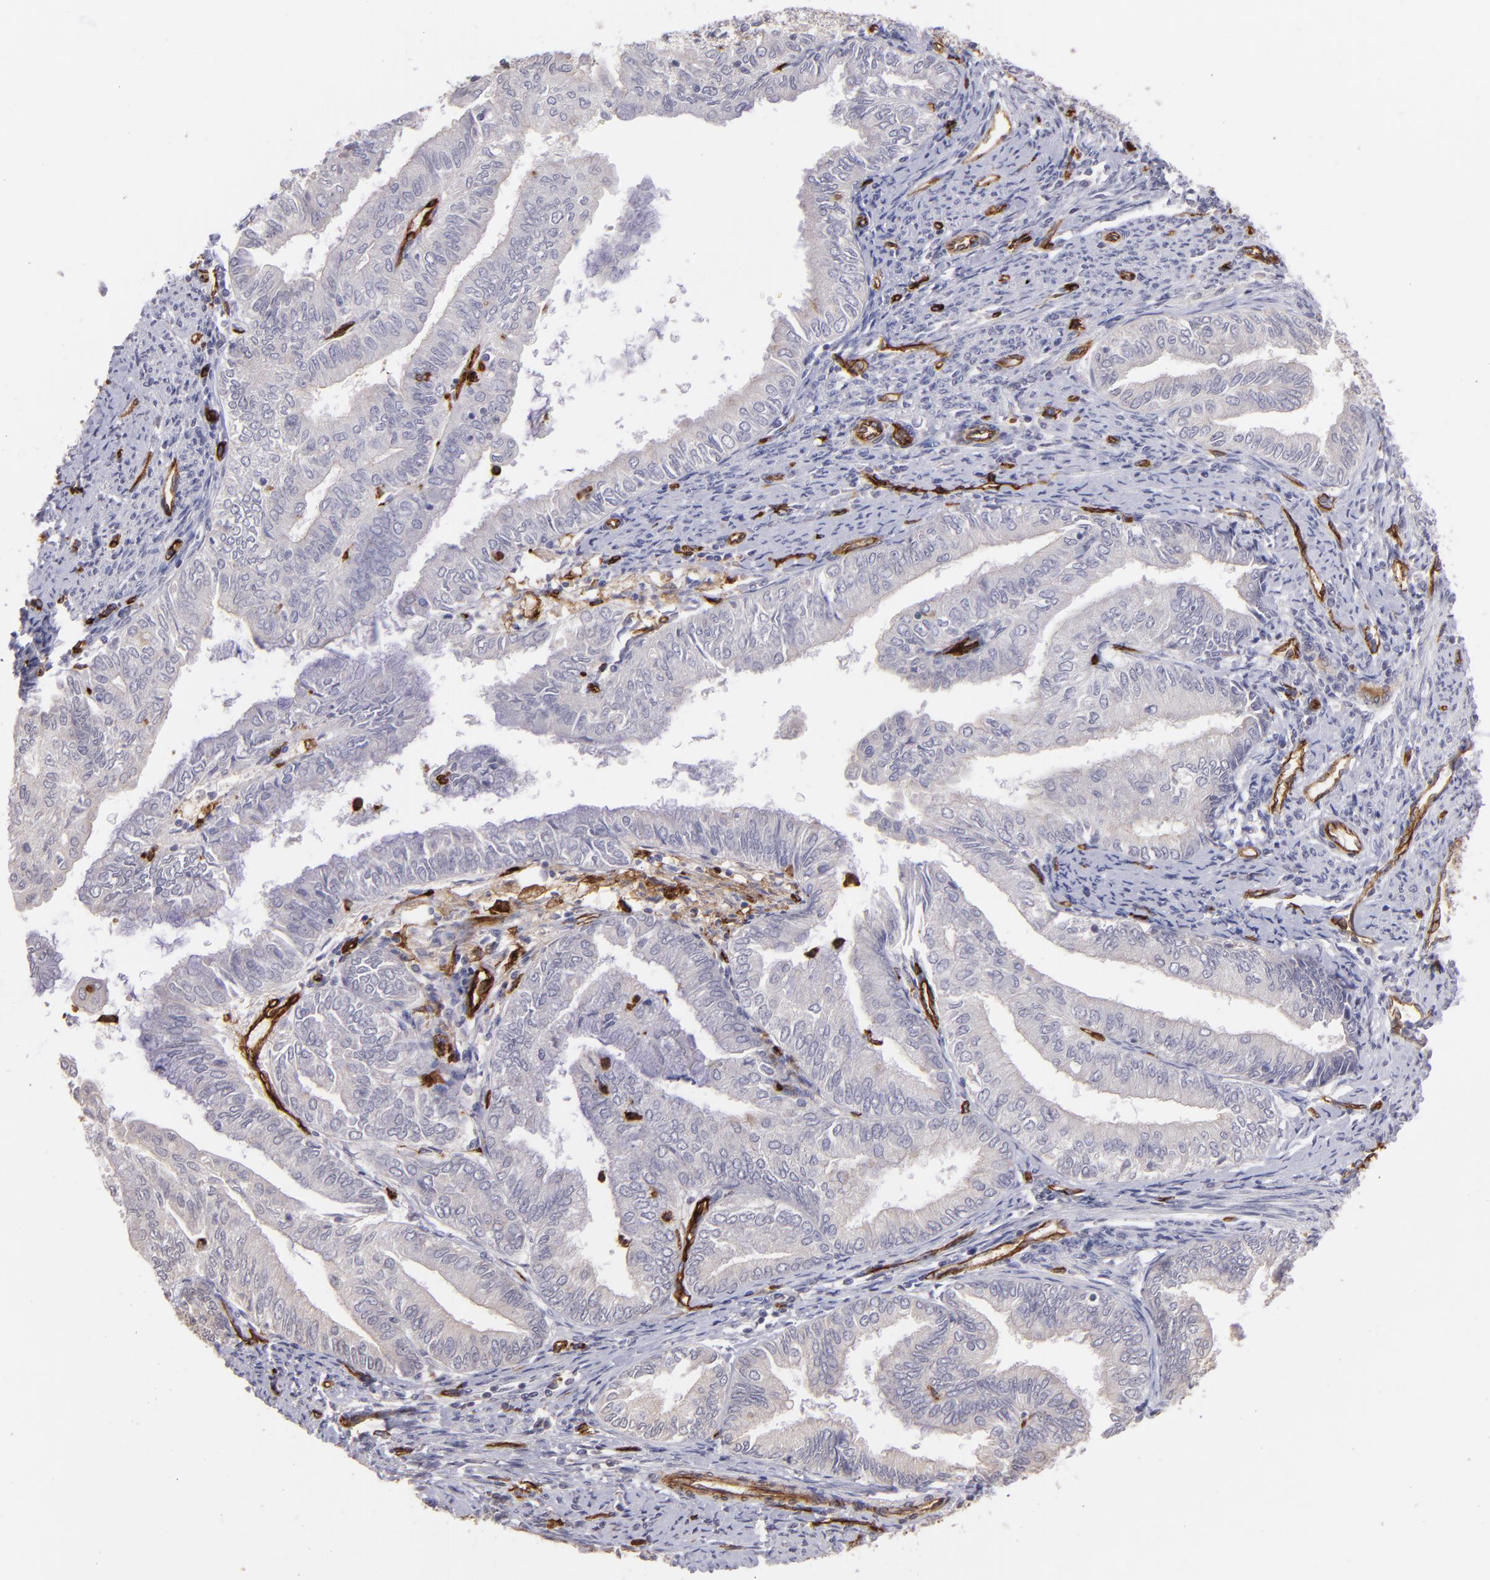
{"staining": {"intensity": "negative", "quantity": "none", "location": "none"}, "tissue": "endometrial cancer", "cell_type": "Tumor cells", "image_type": "cancer", "snomed": [{"axis": "morphology", "description": "Adenocarcinoma, NOS"}, {"axis": "topography", "description": "Endometrium"}], "caption": "Immunohistochemistry image of endometrial cancer stained for a protein (brown), which displays no positivity in tumor cells.", "gene": "DYSF", "patient": {"sex": "female", "age": 66}}